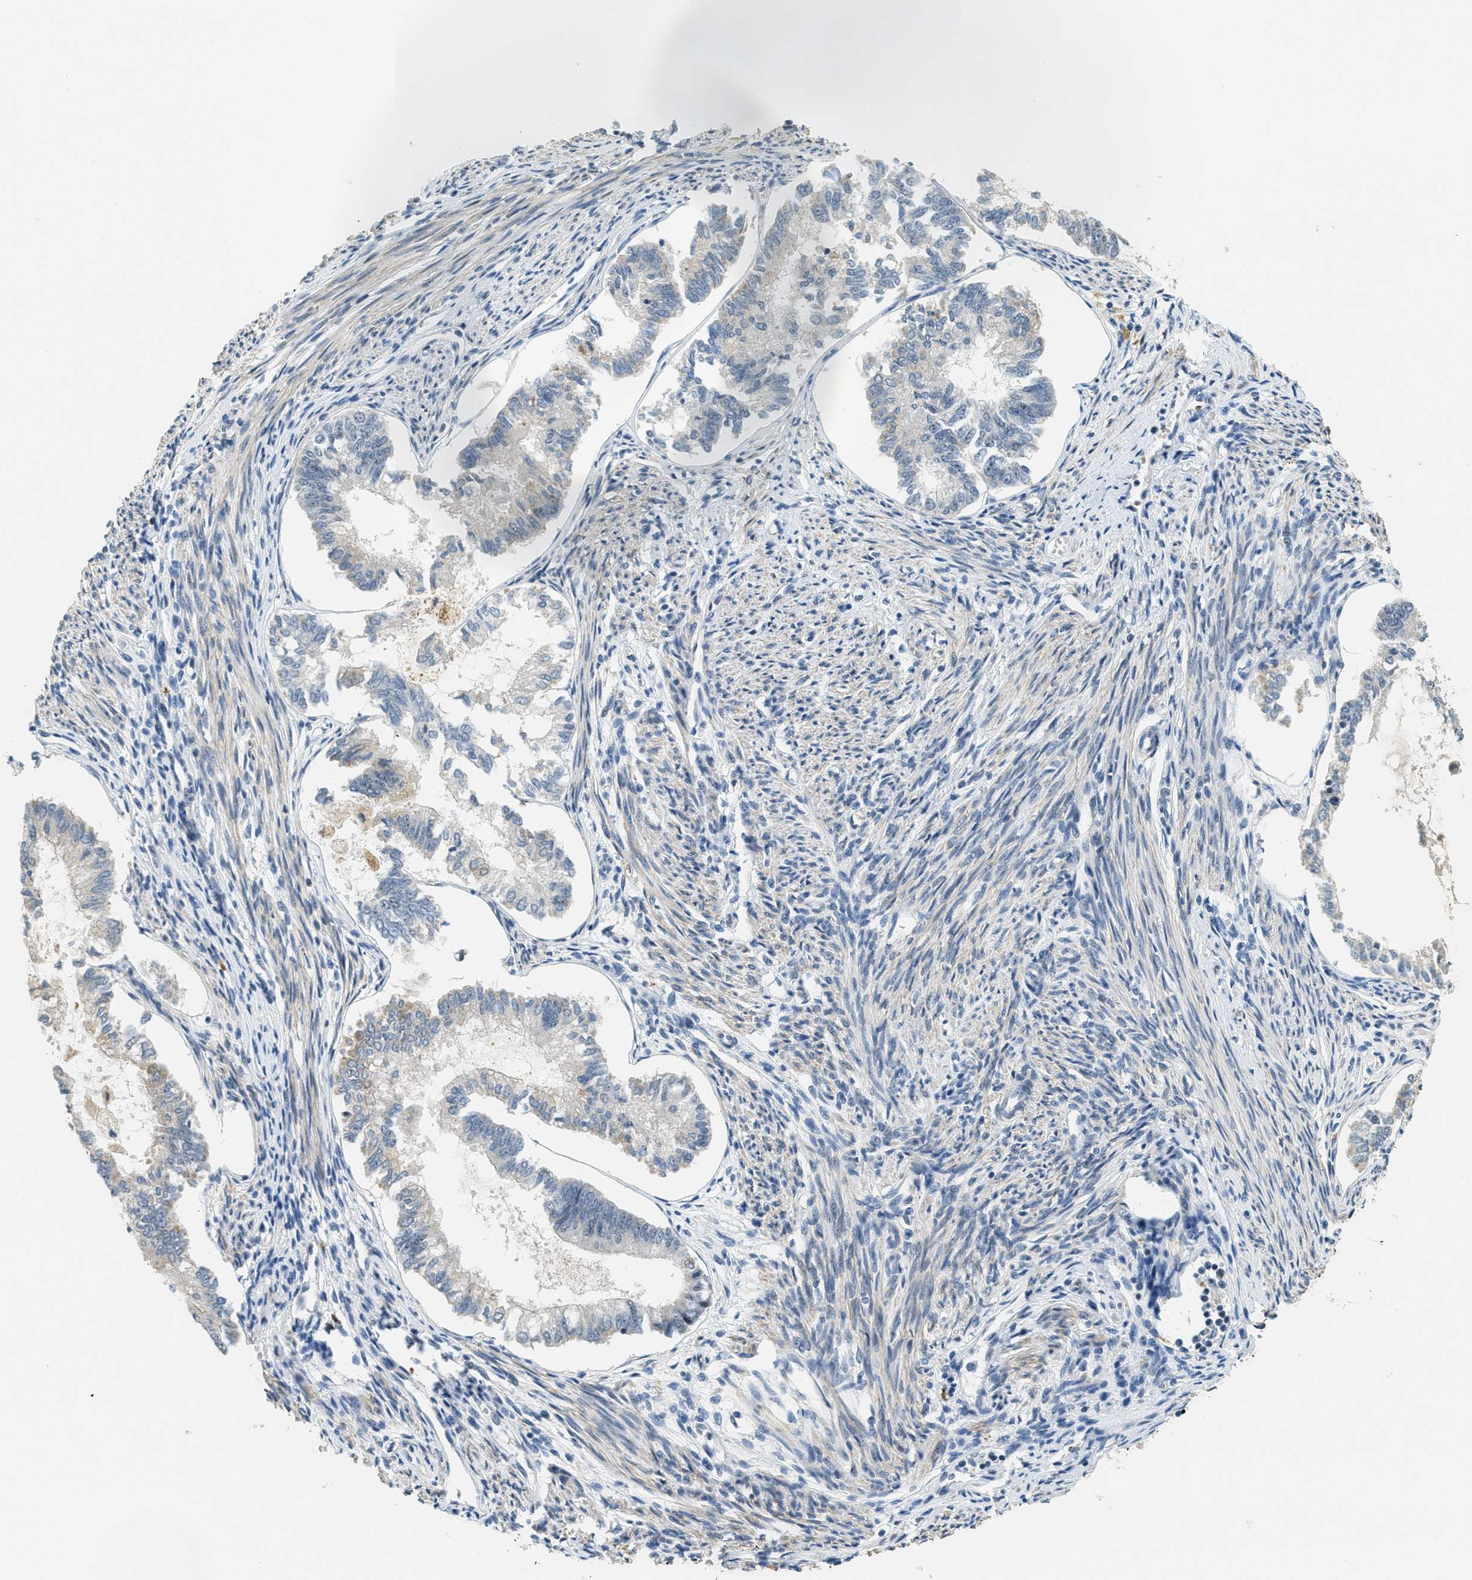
{"staining": {"intensity": "weak", "quantity": "<25%", "location": "nuclear"}, "tissue": "endometrial cancer", "cell_type": "Tumor cells", "image_type": "cancer", "snomed": [{"axis": "morphology", "description": "Adenocarcinoma, NOS"}, {"axis": "topography", "description": "Endometrium"}], "caption": "Endometrial adenocarcinoma was stained to show a protein in brown. There is no significant expression in tumor cells. Nuclei are stained in blue.", "gene": "DDX47", "patient": {"sex": "female", "age": 86}}